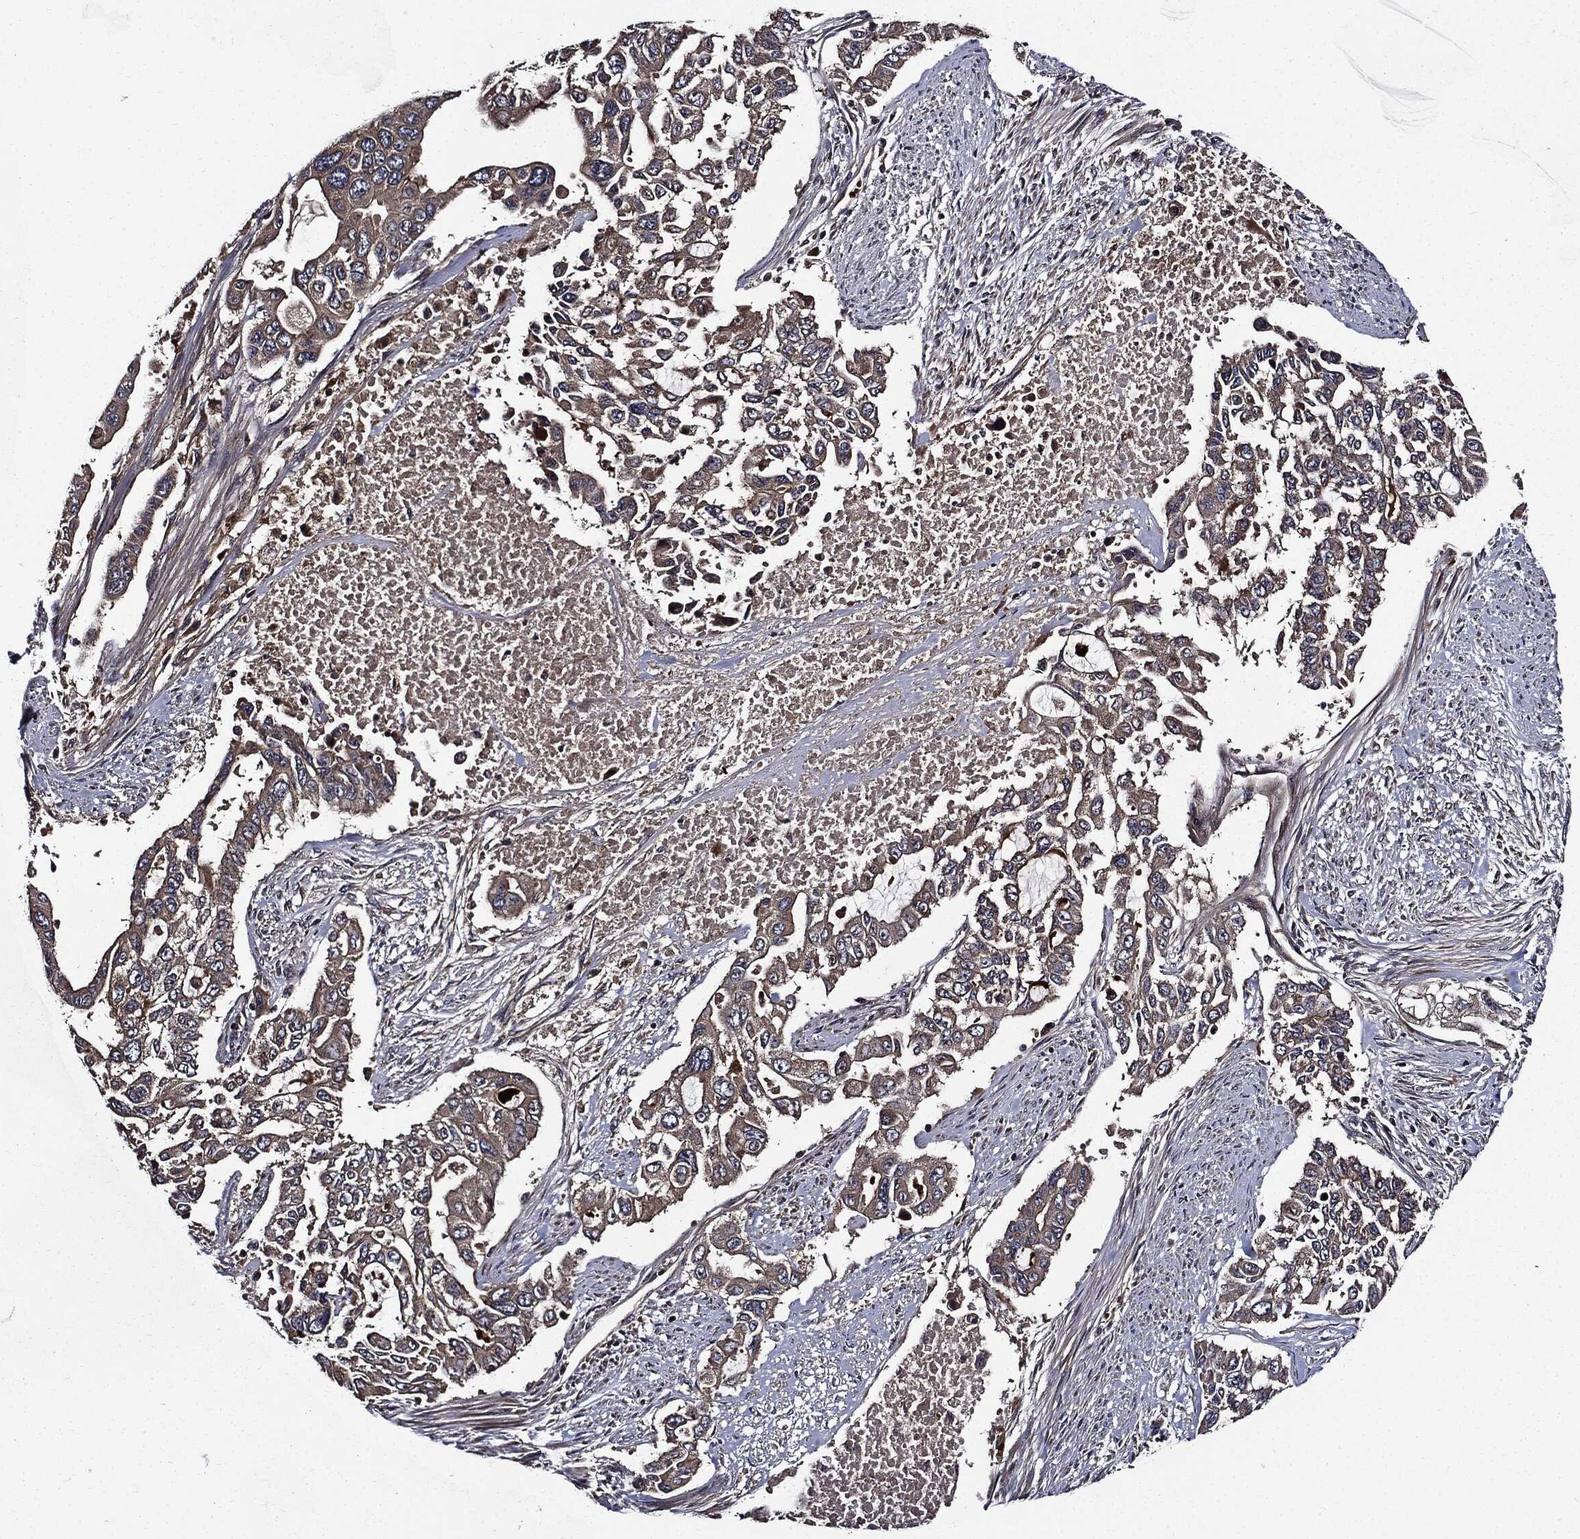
{"staining": {"intensity": "weak", "quantity": ">75%", "location": "cytoplasmic/membranous"}, "tissue": "endometrial cancer", "cell_type": "Tumor cells", "image_type": "cancer", "snomed": [{"axis": "morphology", "description": "Adenocarcinoma, NOS"}, {"axis": "topography", "description": "Uterus"}], "caption": "Immunohistochemical staining of endometrial adenocarcinoma exhibits low levels of weak cytoplasmic/membranous expression in about >75% of tumor cells. Using DAB (brown) and hematoxylin (blue) stains, captured at high magnification using brightfield microscopy.", "gene": "HTT", "patient": {"sex": "female", "age": 59}}